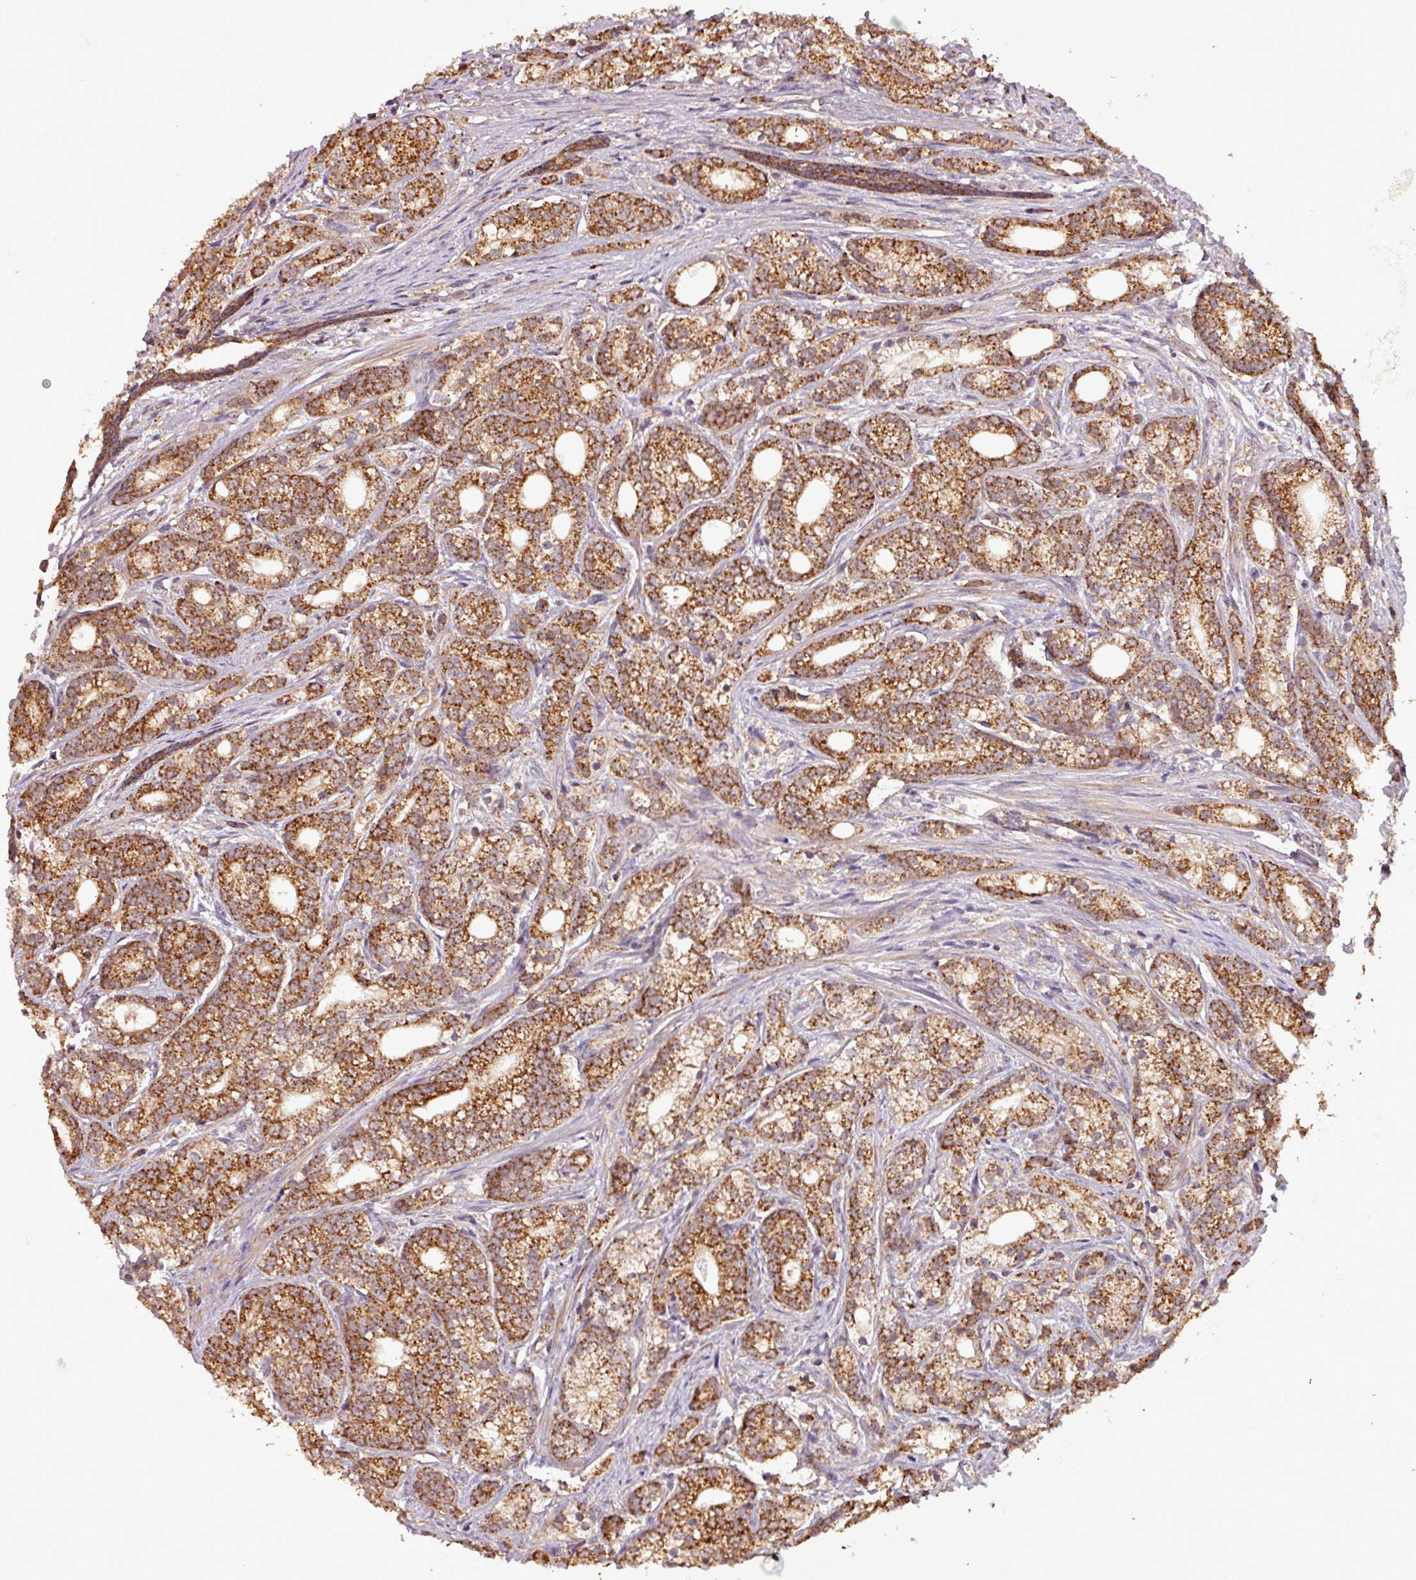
{"staining": {"intensity": "strong", "quantity": ">75%", "location": "cytoplasmic/membranous"}, "tissue": "prostate cancer", "cell_type": "Tumor cells", "image_type": "cancer", "snomed": [{"axis": "morphology", "description": "Adenocarcinoma, Low grade"}, {"axis": "topography", "description": "Prostate"}], "caption": "Approximately >75% of tumor cells in human prostate cancer (adenocarcinoma (low-grade)) show strong cytoplasmic/membranous protein expression as visualized by brown immunohistochemical staining.", "gene": "MCTP2", "patient": {"sex": "male", "age": 71}}